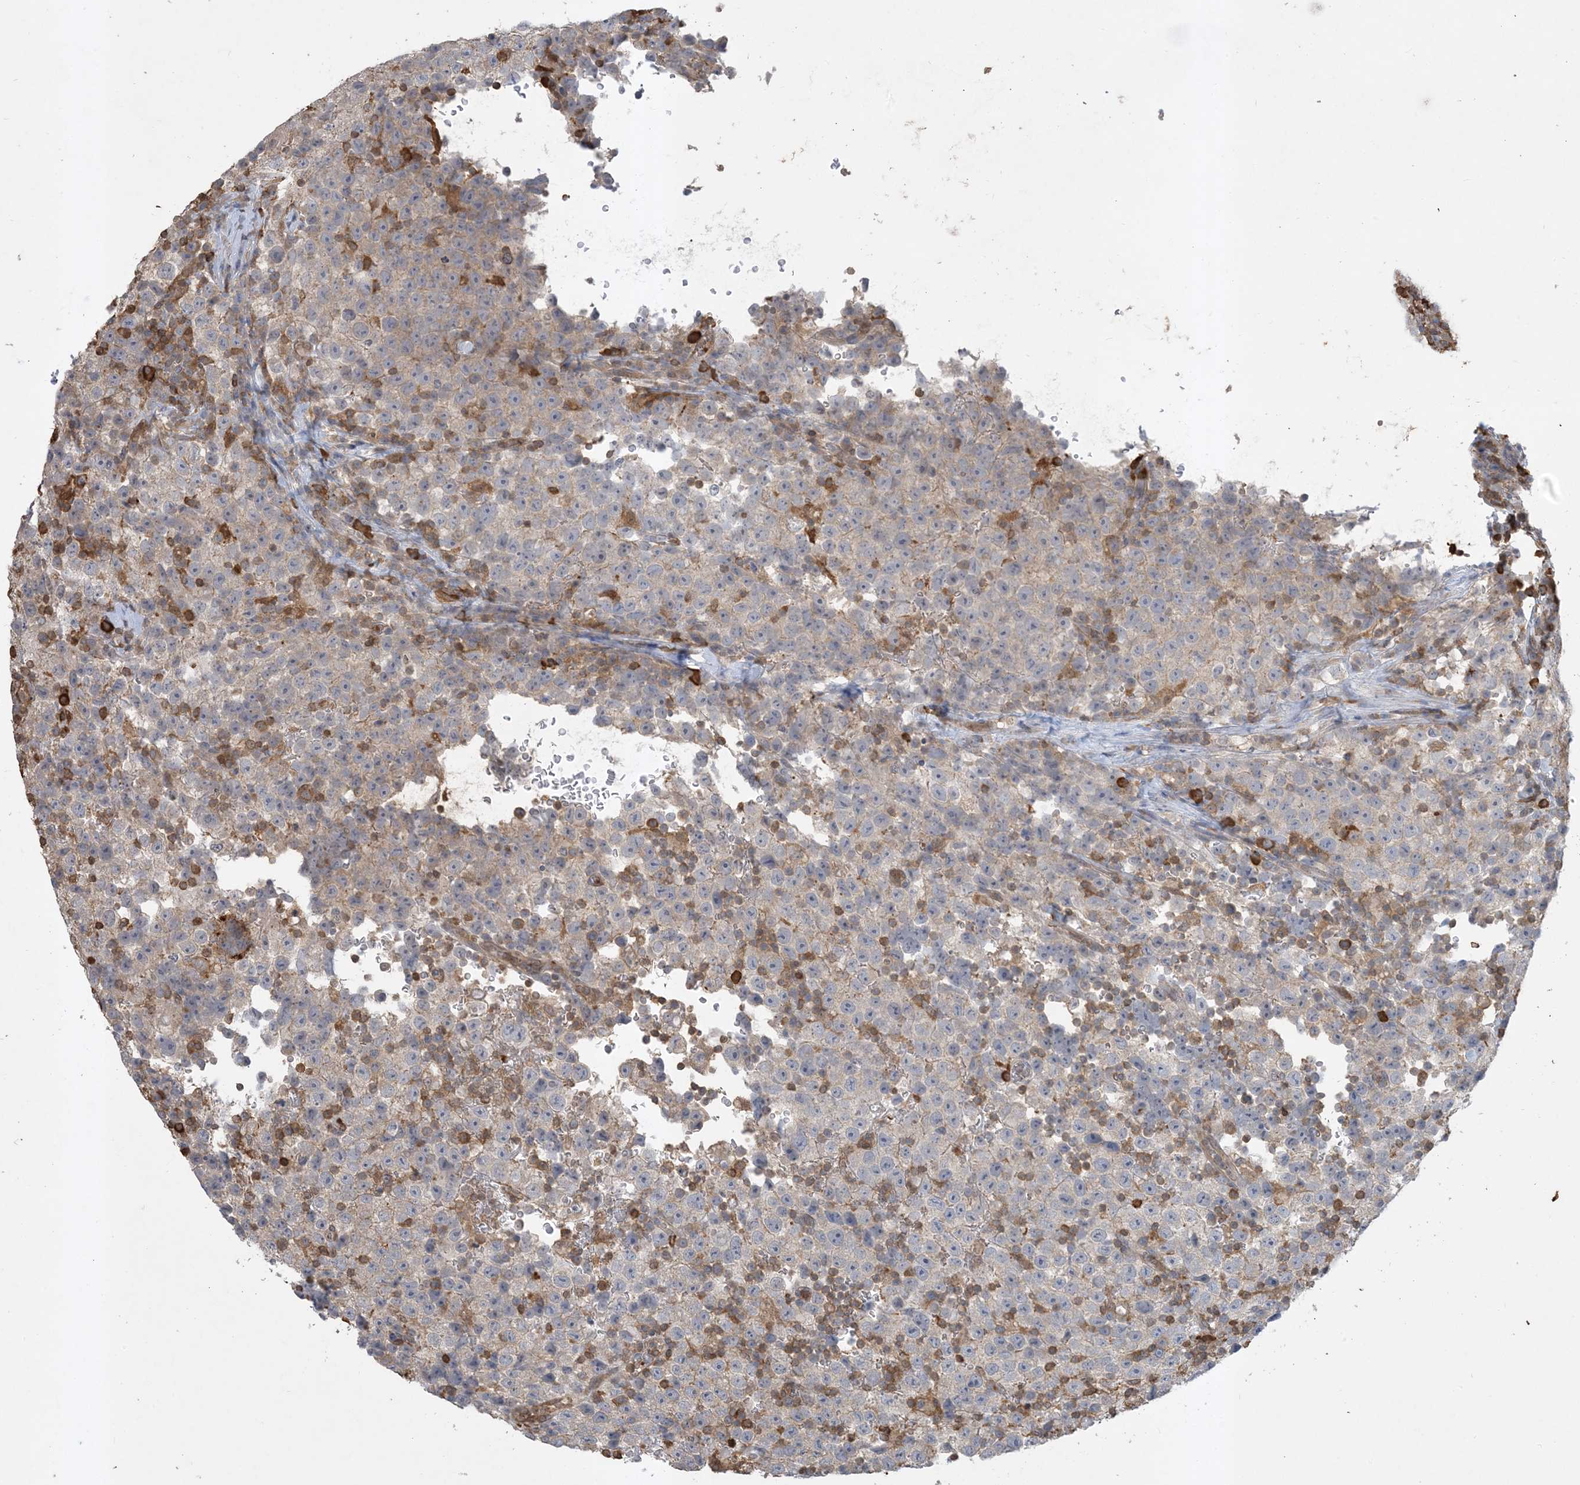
{"staining": {"intensity": "negative", "quantity": "none", "location": "none"}, "tissue": "testis cancer", "cell_type": "Tumor cells", "image_type": "cancer", "snomed": [{"axis": "morphology", "description": "Seminoma, NOS"}, {"axis": "topography", "description": "Testis"}], "caption": "DAB (3,3'-diaminobenzidine) immunohistochemical staining of testis seminoma exhibits no significant expression in tumor cells.", "gene": "TMSB4X", "patient": {"sex": "male", "age": 22}}